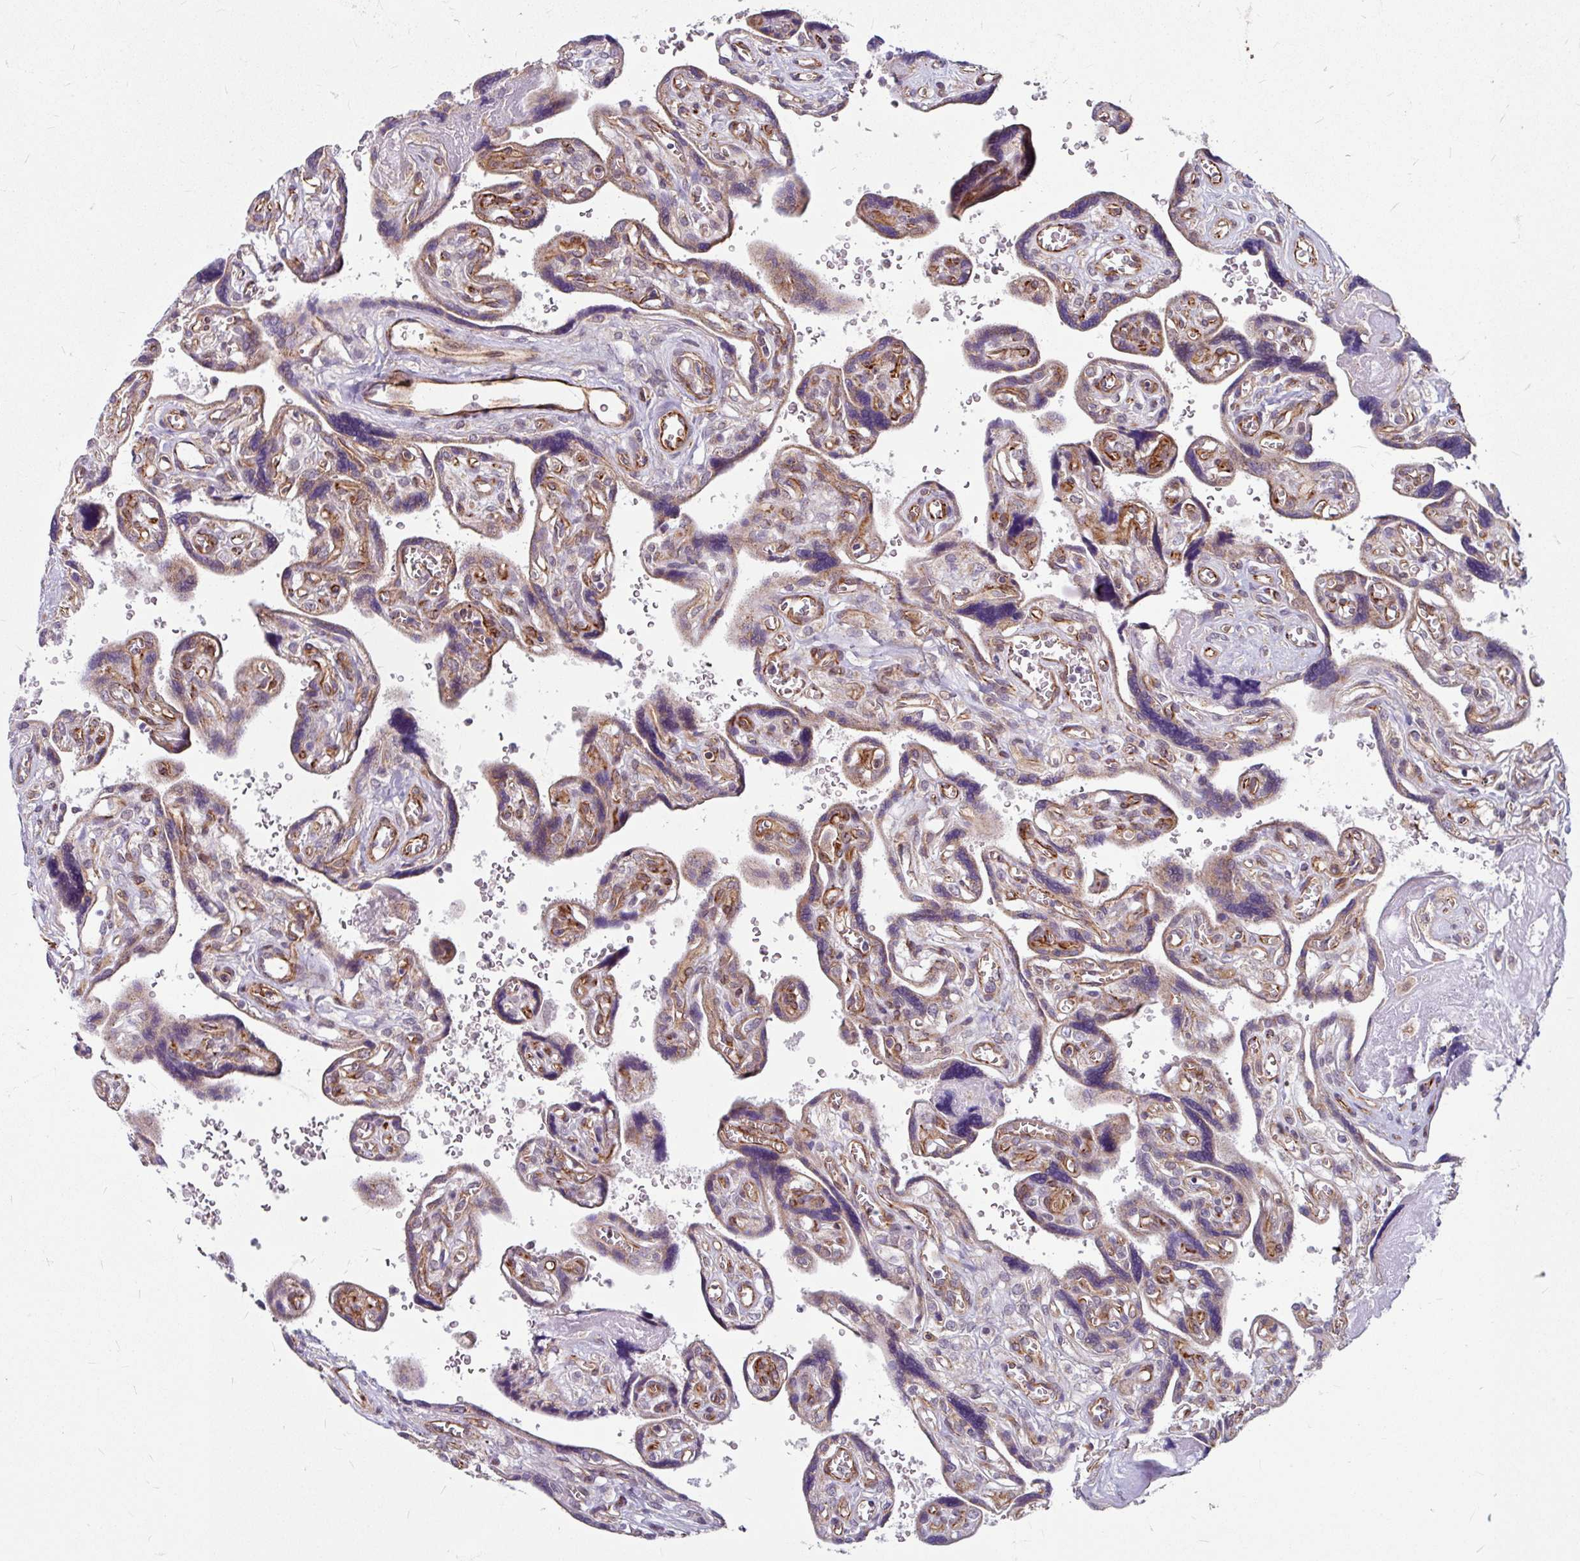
{"staining": {"intensity": "moderate", "quantity": "25%-75%", "location": "cytoplasmic/membranous"}, "tissue": "placenta", "cell_type": "Decidual cells", "image_type": "normal", "snomed": [{"axis": "morphology", "description": "Normal tissue, NOS"}, {"axis": "topography", "description": "Placenta"}], "caption": "This is an image of IHC staining of benign placenta, which shows moderate expression in the cytoplasmic/membranous of decidual cells.", "gene": "DAAM2", "patient": {"sex": "female", "age": 39}}